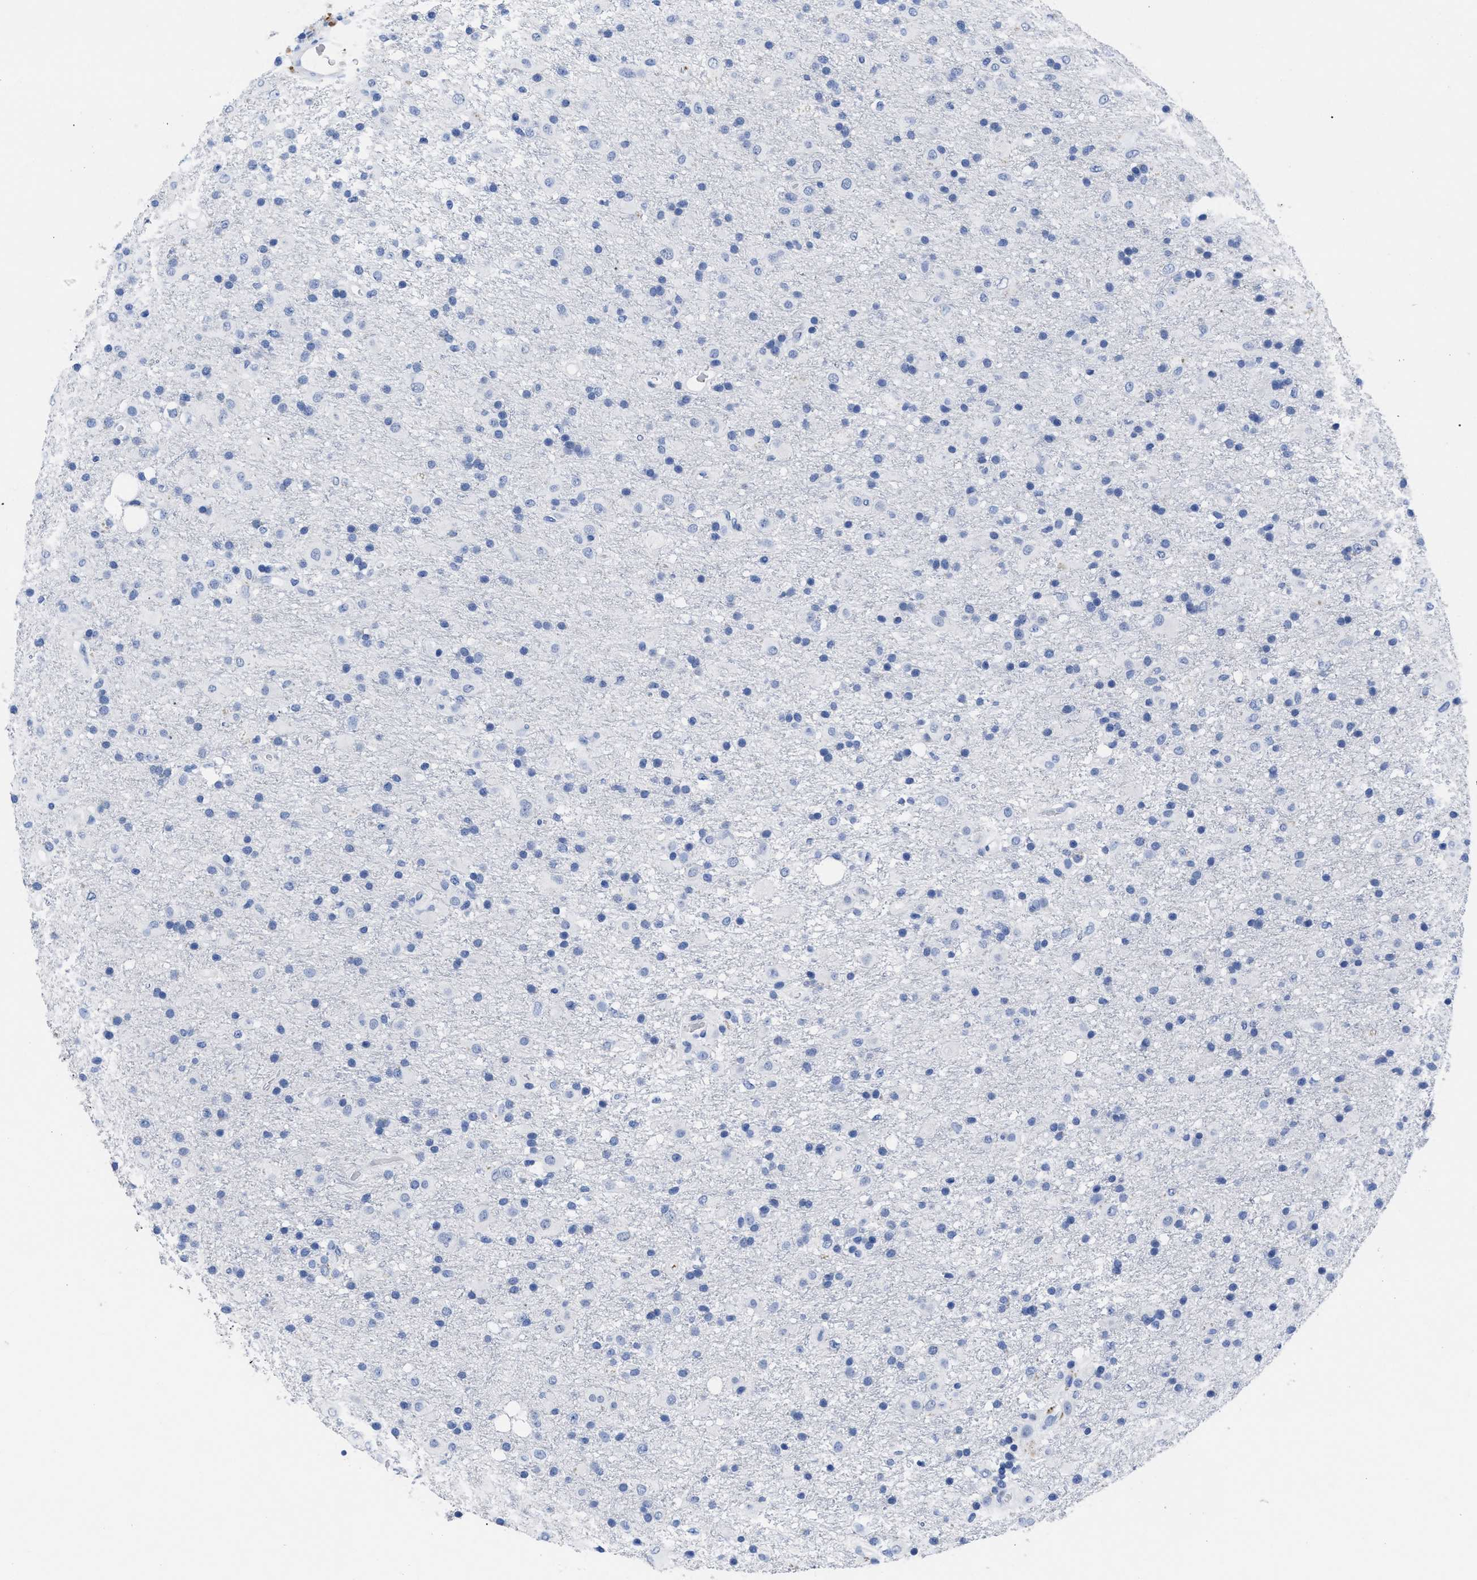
{"staining": {"intensity": "negative", "quantity": "none", "location": "none"}, "tissue": "glioma", "cell_type": "Tumor cells", "image_type": "cancer", "snomed": [{"axis": "morphology", "description": "Glioma, malignant, Low grade"}, {"axis": "topography", "description": "Brain"}], "caption": "Glioma was stained to show a protein in brown. There is no significant expression in tumor cells. (Stains: DAB immunohistochemistry with hematoxylin counter stain, Microscopy: brightfield microscopy at high magnification).", "gene": "TREML1", "patient": {"sex": "male", "age": 65}}